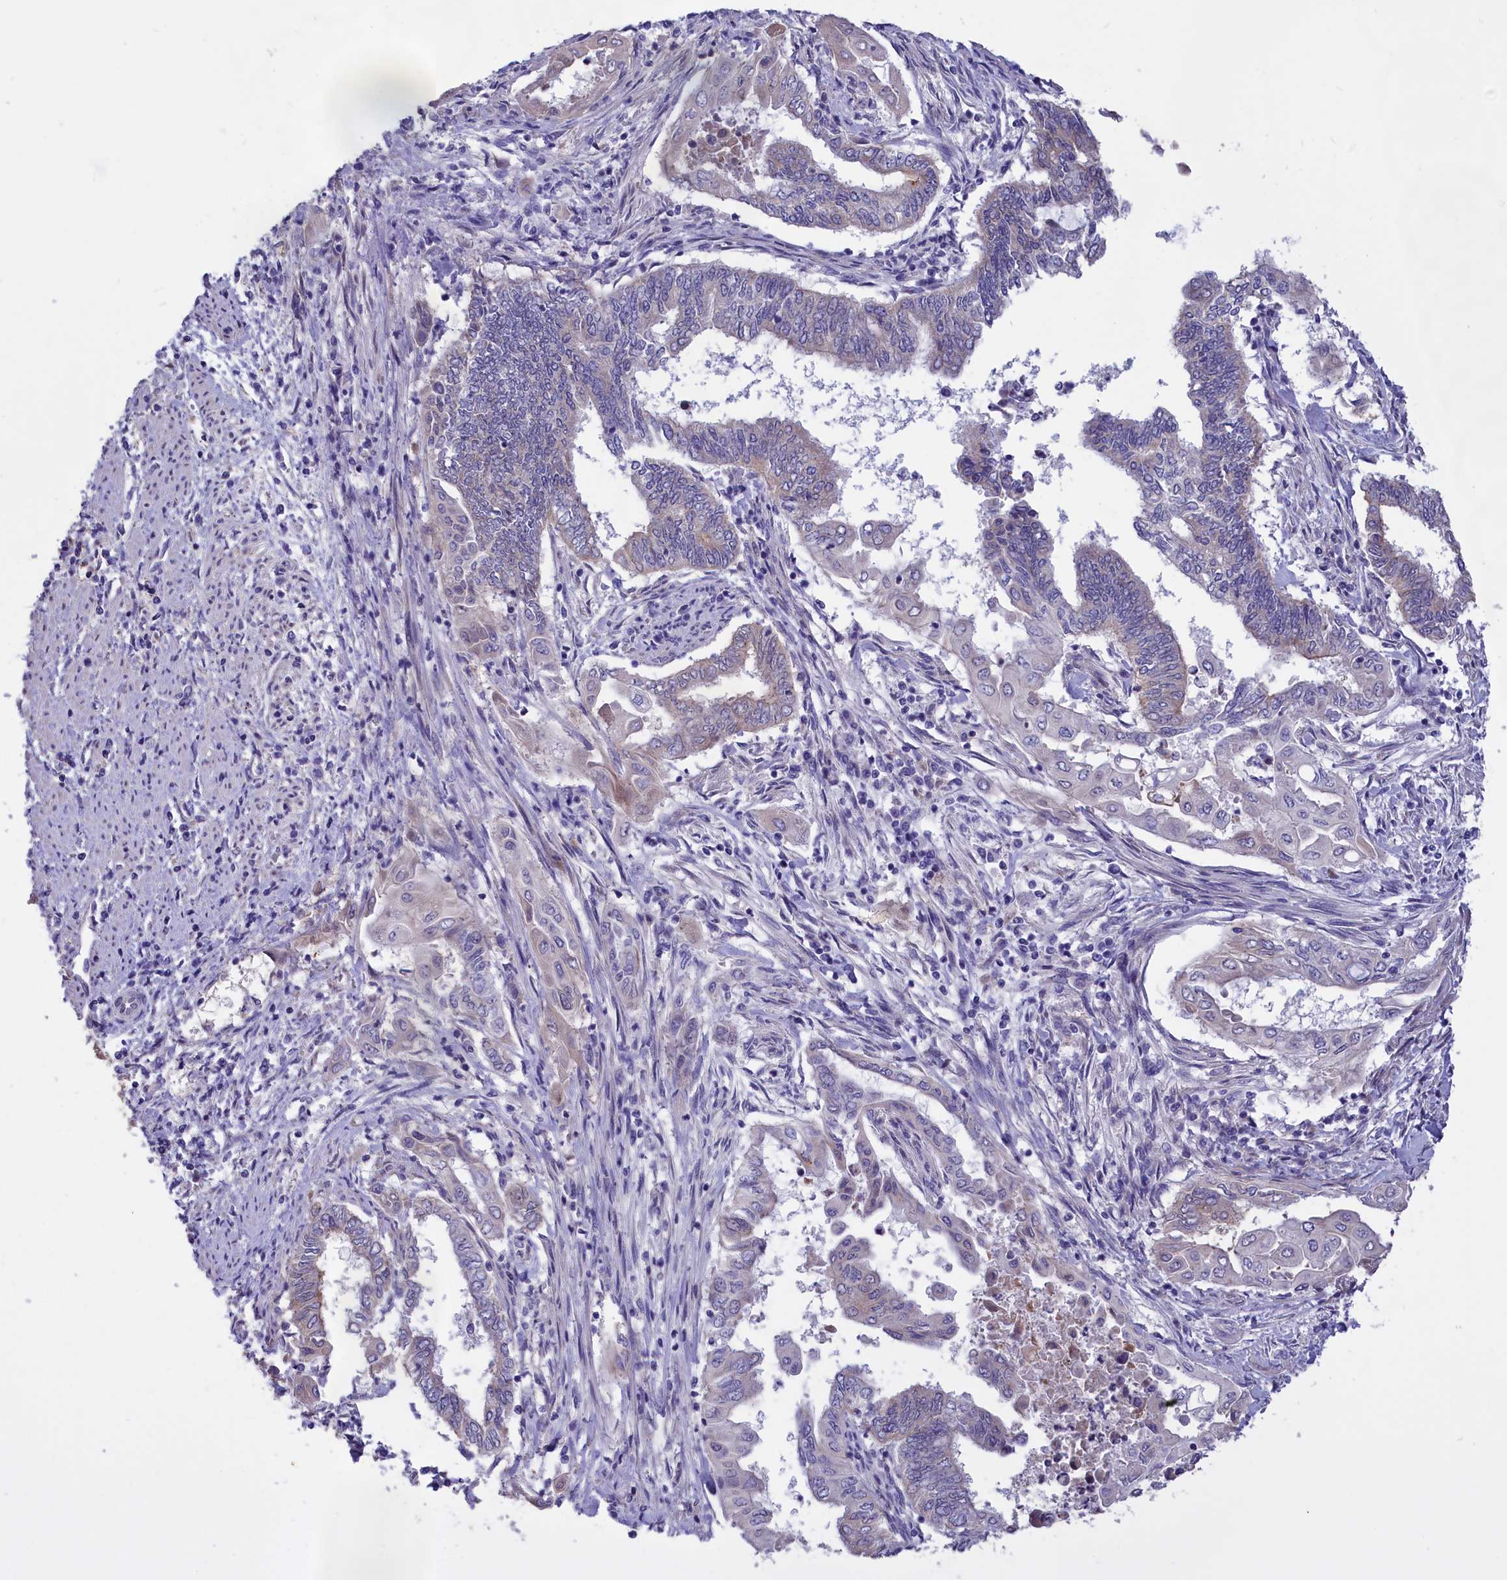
{"staining": {"intensity": "moderate", "quantity": "<25%", "location": "cytoplasmic/membranous,nuclear"}, "tissue": "endometrial cancer", "cell_type": "Tumor cells", "image_type": "cancer", "snomed": [{"axis": "morphology", "description": "Adenocarcinoma, NOS"}, {"axis": "topography", "description": "Uterus"}, {"axis": "topography", "description": "Endometrium"}], "caption": "This micrograph shows endometrial cancer stained with immunohistochemistry (IHC) to label a protein in brown. The cytoplasmic/membranous and nuclear of tumor cells show moderate positivity for the protein. Nuclei are counter-stained blue.", "gene": "CYP2U1", "patient": {"sex": "female", "age": 70}}